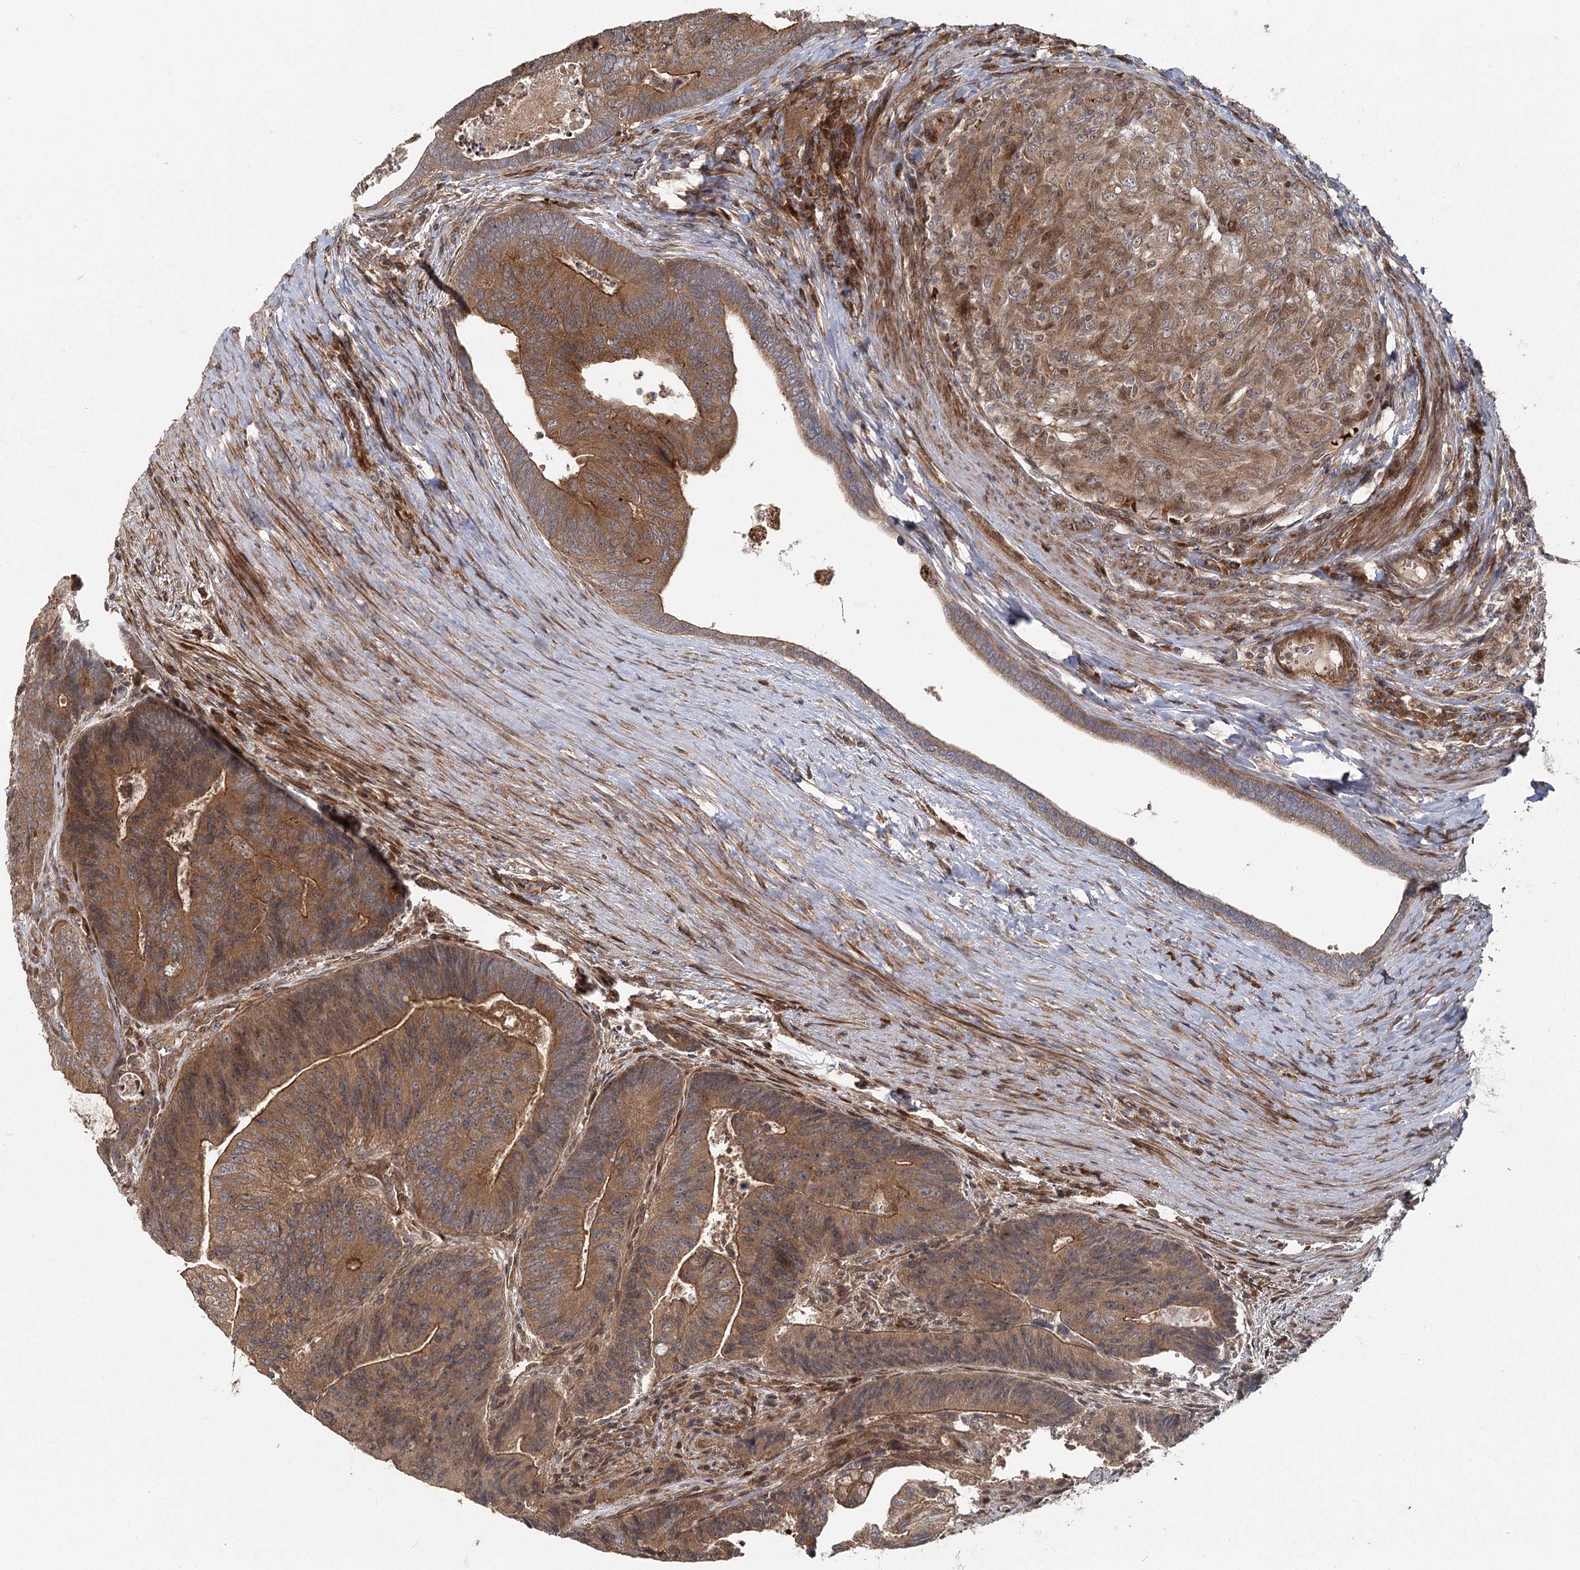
{"staining": {"intensity": "moderate", "quantity": ">75%", "location": "cytoplasmic/membranous"}, "tissue": "colorectal cancer", "cell_type": "Tumor cells", "image_type": "cancer", "snomed": [{"axis": "morphology", "description": "Adenocarcinoma, NOS"}, {"axis": "topography", "description": "Colon"}], "caption": "This histopathology image displays immunohistochemistry staining of colorectal adenocarcinoma, with medium moderate cytoplasmic/membranous staining in approximately >75% of tumor cells.", "gene": "RAPGEF6", "patient": {"sex": "female", "age": 67}}